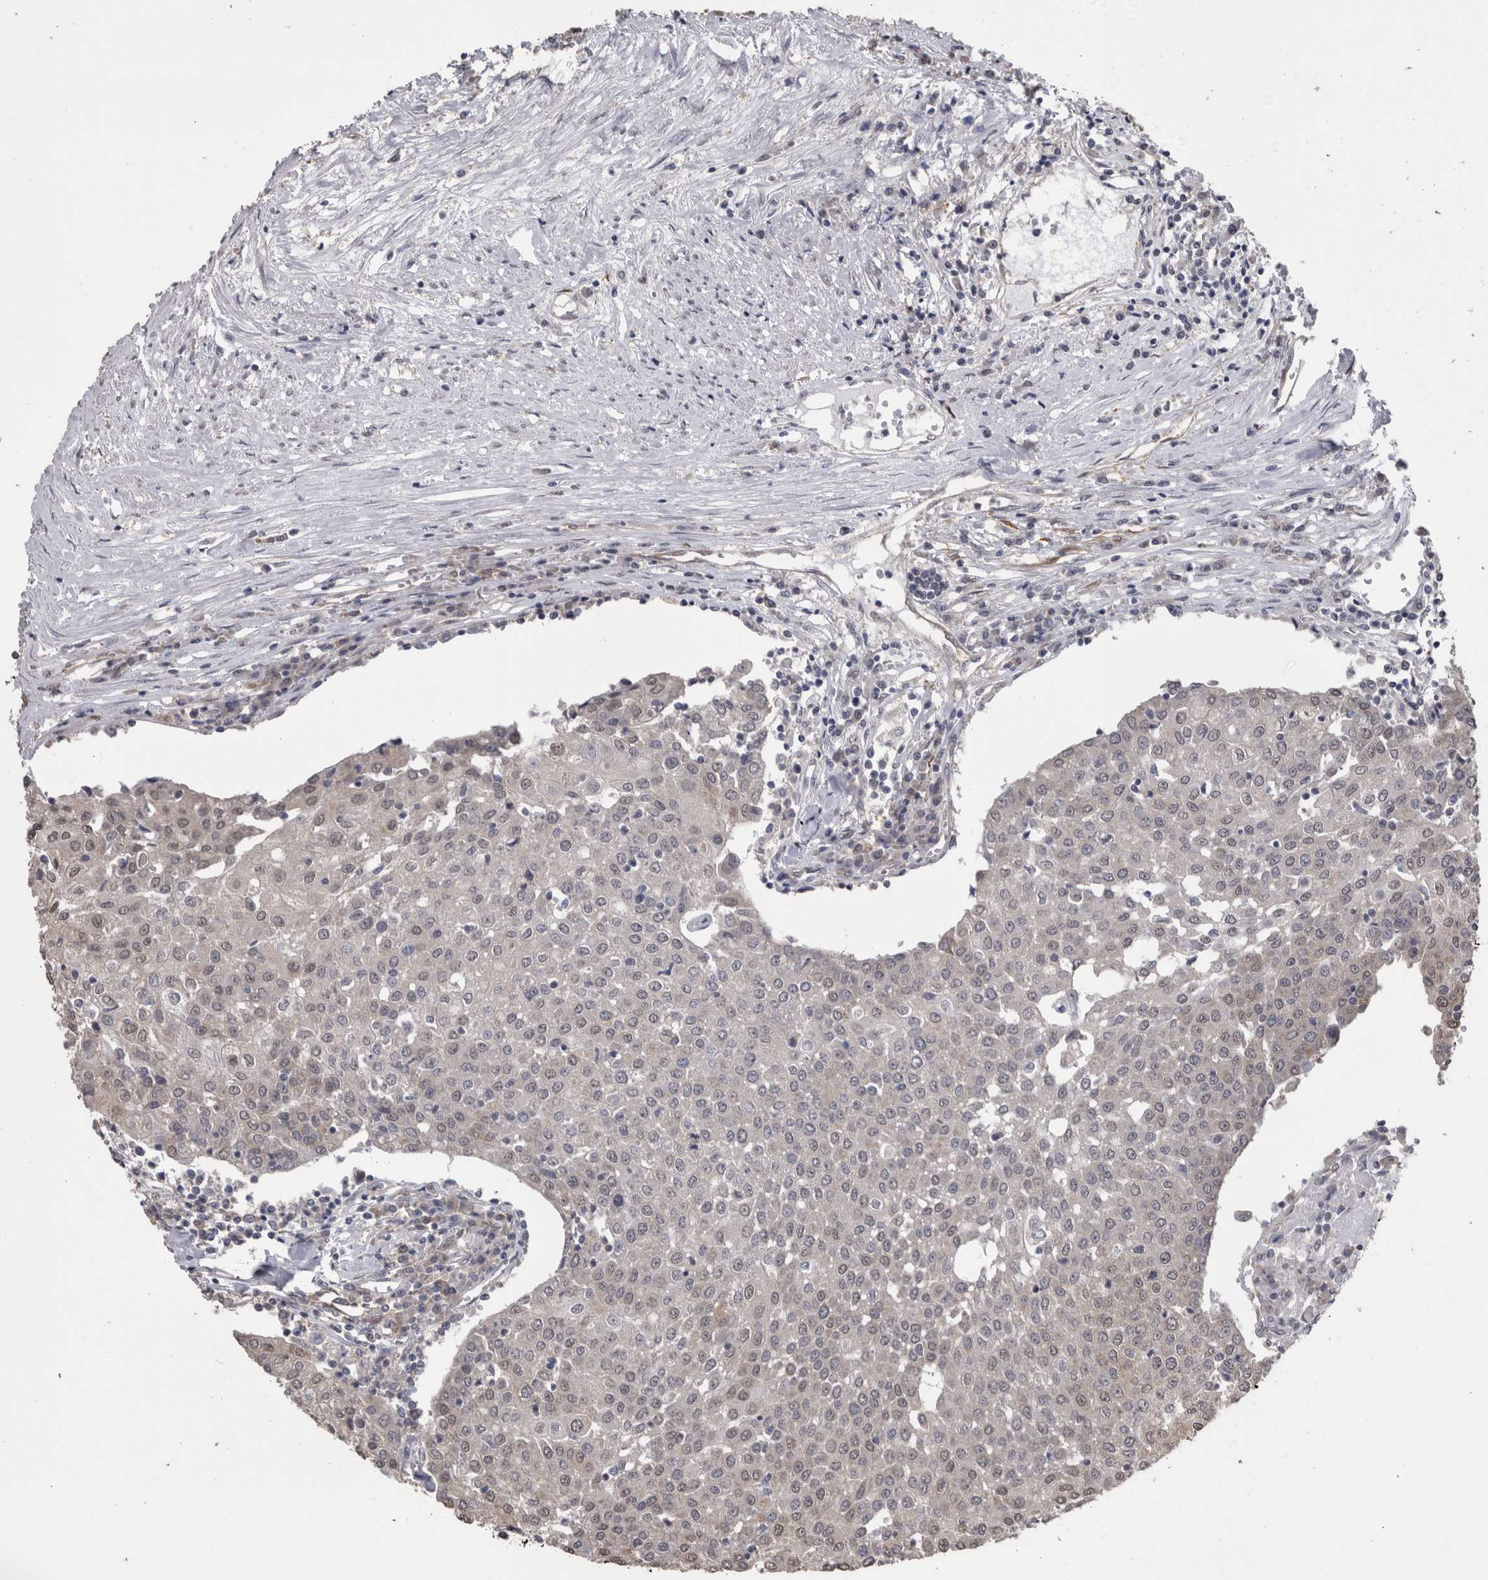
{"staining": {"intensity": "weak", "quantity": "<25%", "location": "cytoplasmic/membranous"}, "tissue": "urothelial cancer", "cell_type": "Tumor cells", "image_type": "cancer", "snomed": [{"axis": "morphology", "description": "Urothelial carcinoma, High grade"}, {"axis": "topography", "description": "Urinary bladder"}], "caption": "Tumor cells show no significant staining in urothelial carcinoma (high-grade).", "gene": "DDX6", "patient": {"sex": "female", "age": 85}}